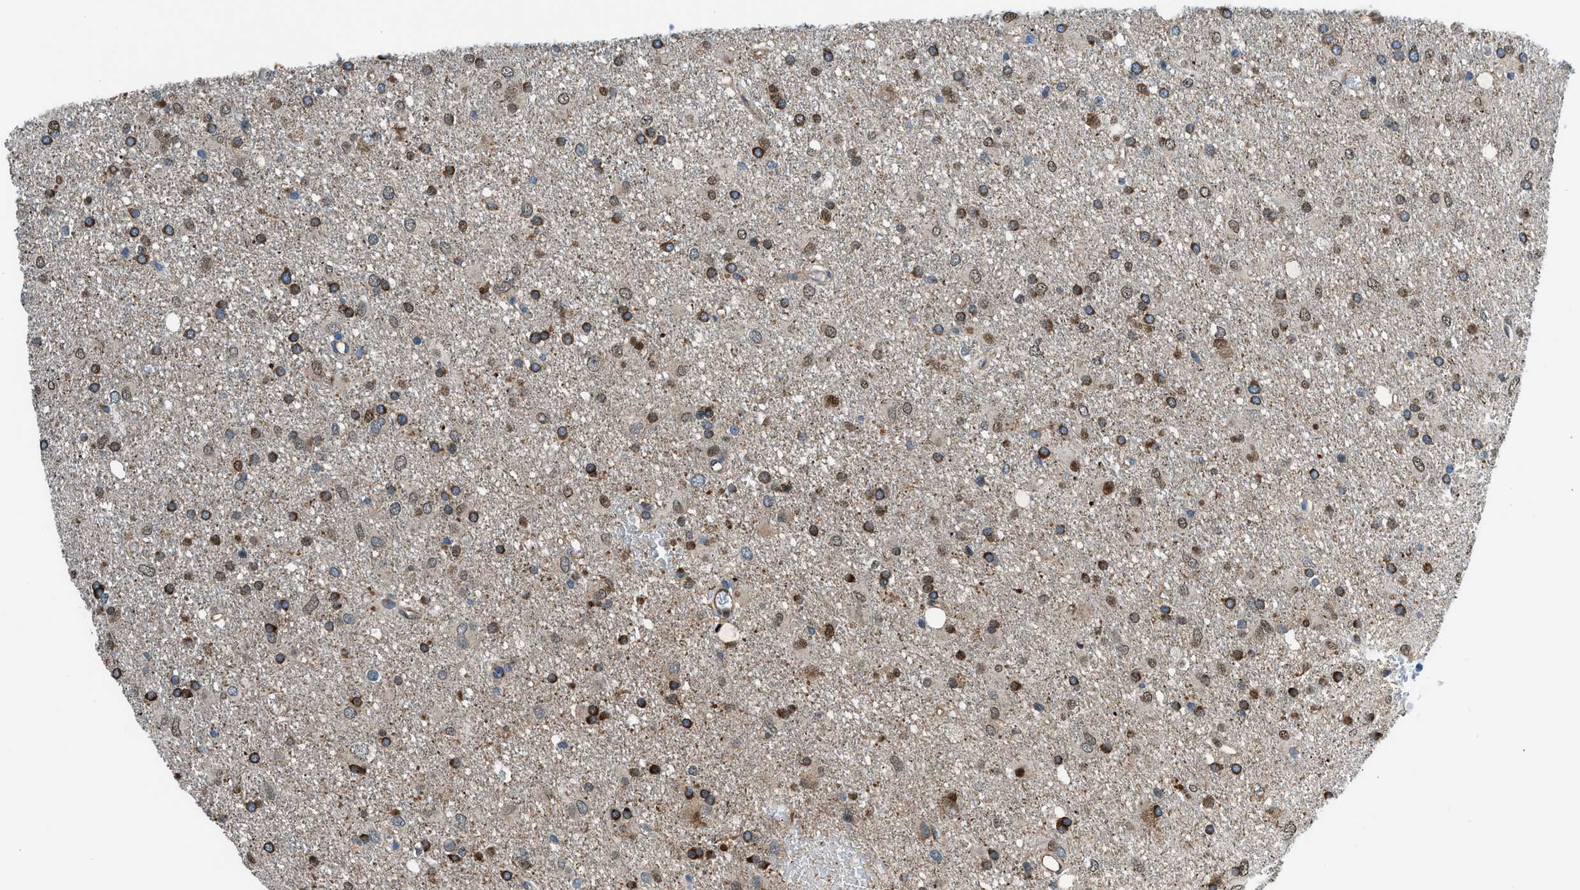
{"staining": {"intensity": "moderate", "quantity": ">75%", "location": "cytoplasmic/membranous,nuclear"}, "tissue": "glioma", "cell_type": "Tumor cells", "image_type": "cancer", "snomed": [{"axis": "morphology", "description": "Glioma, malignant, Low grade"}, {"axis": "topography", "description": "Brain"}], "caption": "Human low-grade glioma (malignant) stained with a protein marker demonstrates moderate staining in tumor cells.", "gene": "YWHAE", "patient": {"sex": "male", "age": 77}}